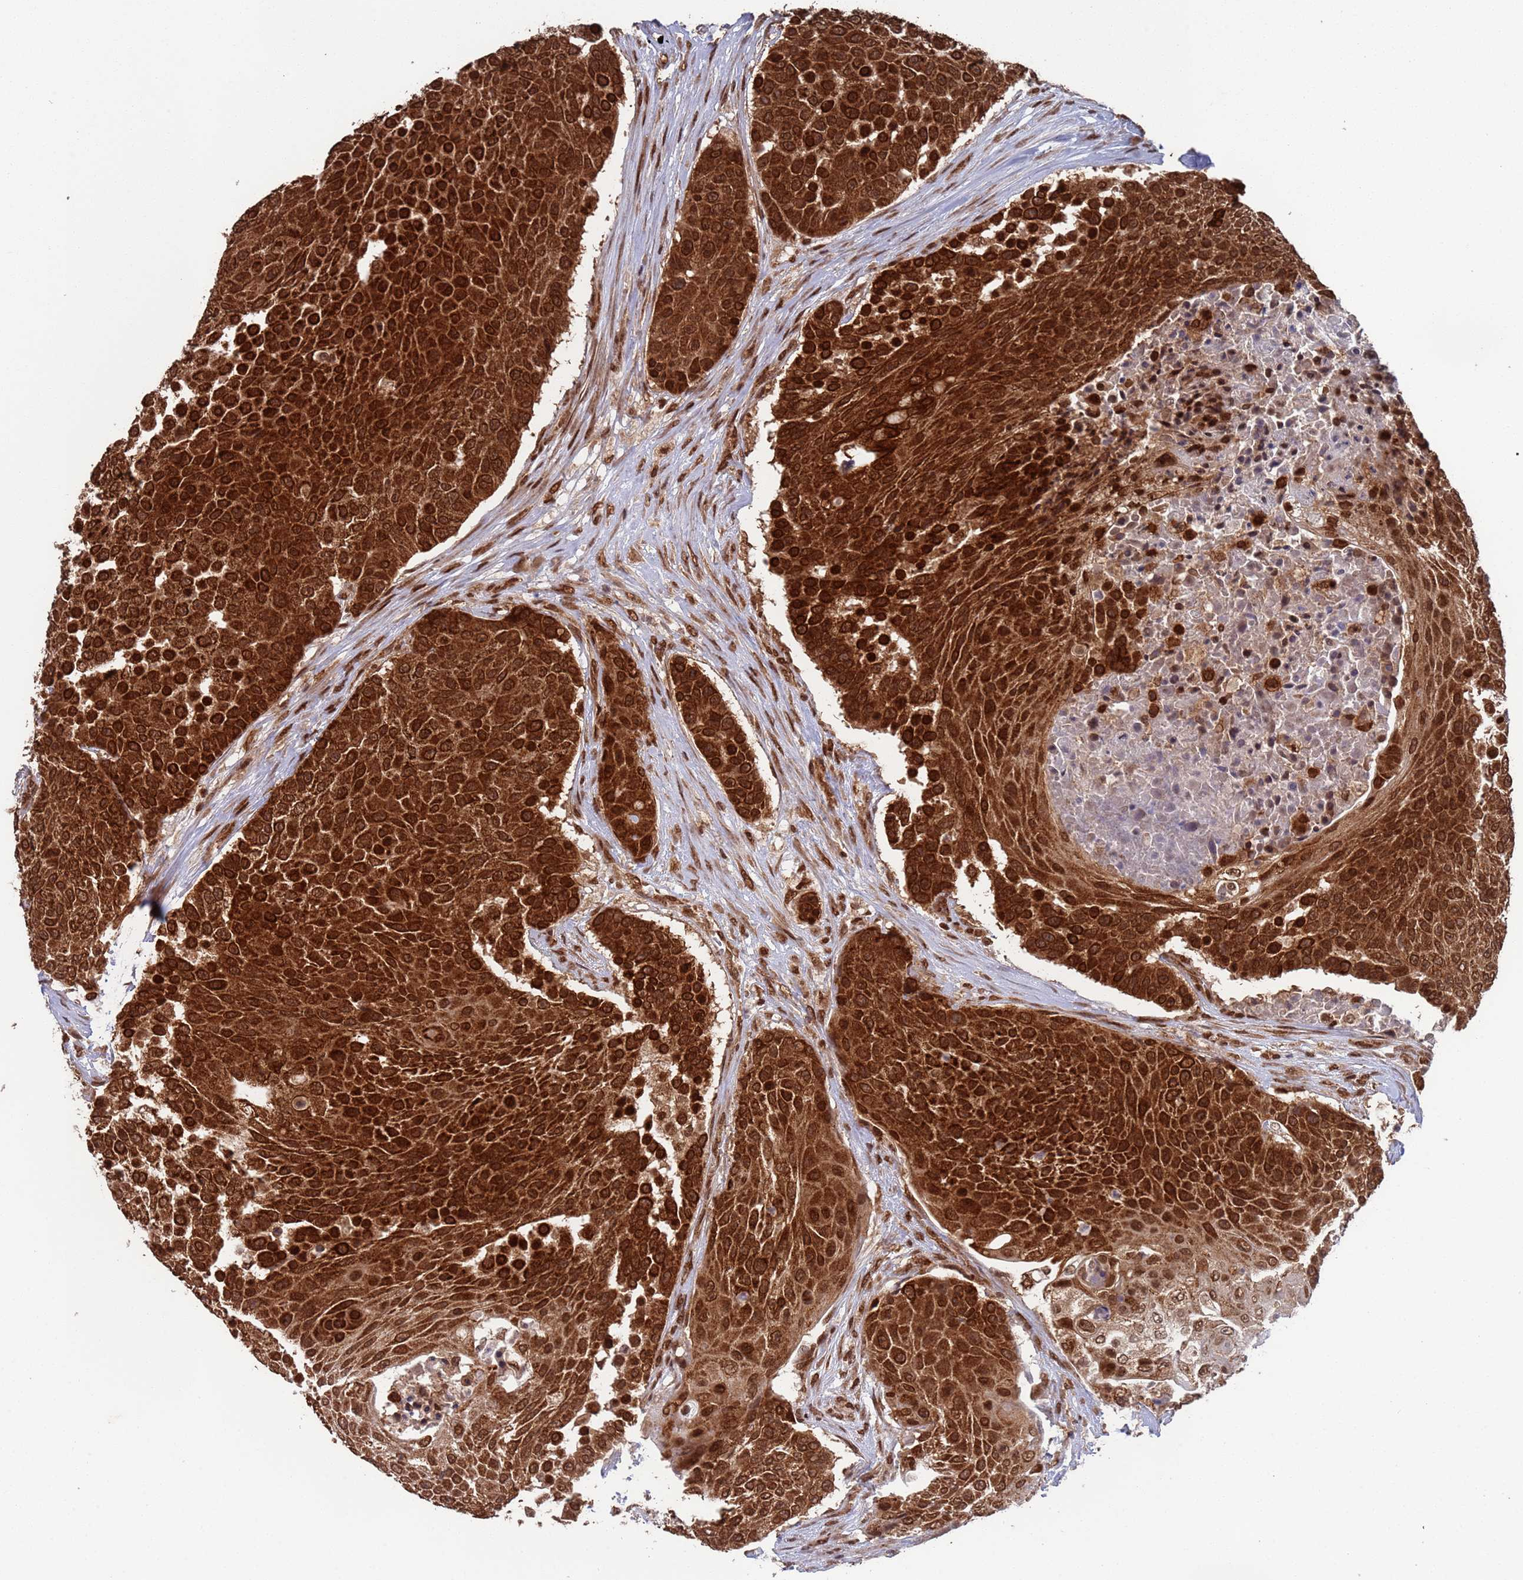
{"staining": {"intensity": "strong", "quantity": ">75%", "location": "cytoplasmic/membranous,nuclear"}, "tissue": "urothelial cancer", "cell_type": "Tumor cells", "image_type": "cancer", "snomed": [{"axis": "morphology", "description": "Urothelial carcinoma, High grade"}, {"axis": "topography", "description": "Urinary bladder"}], "caption": "Protein analysis of urothelial cancer tissue displays strong cytoplasmic/membranous and nuclear positivity in about >75% of tumor cells.", "gene": "FUBP3", "patient": {"sex": "female", "age": 63}}